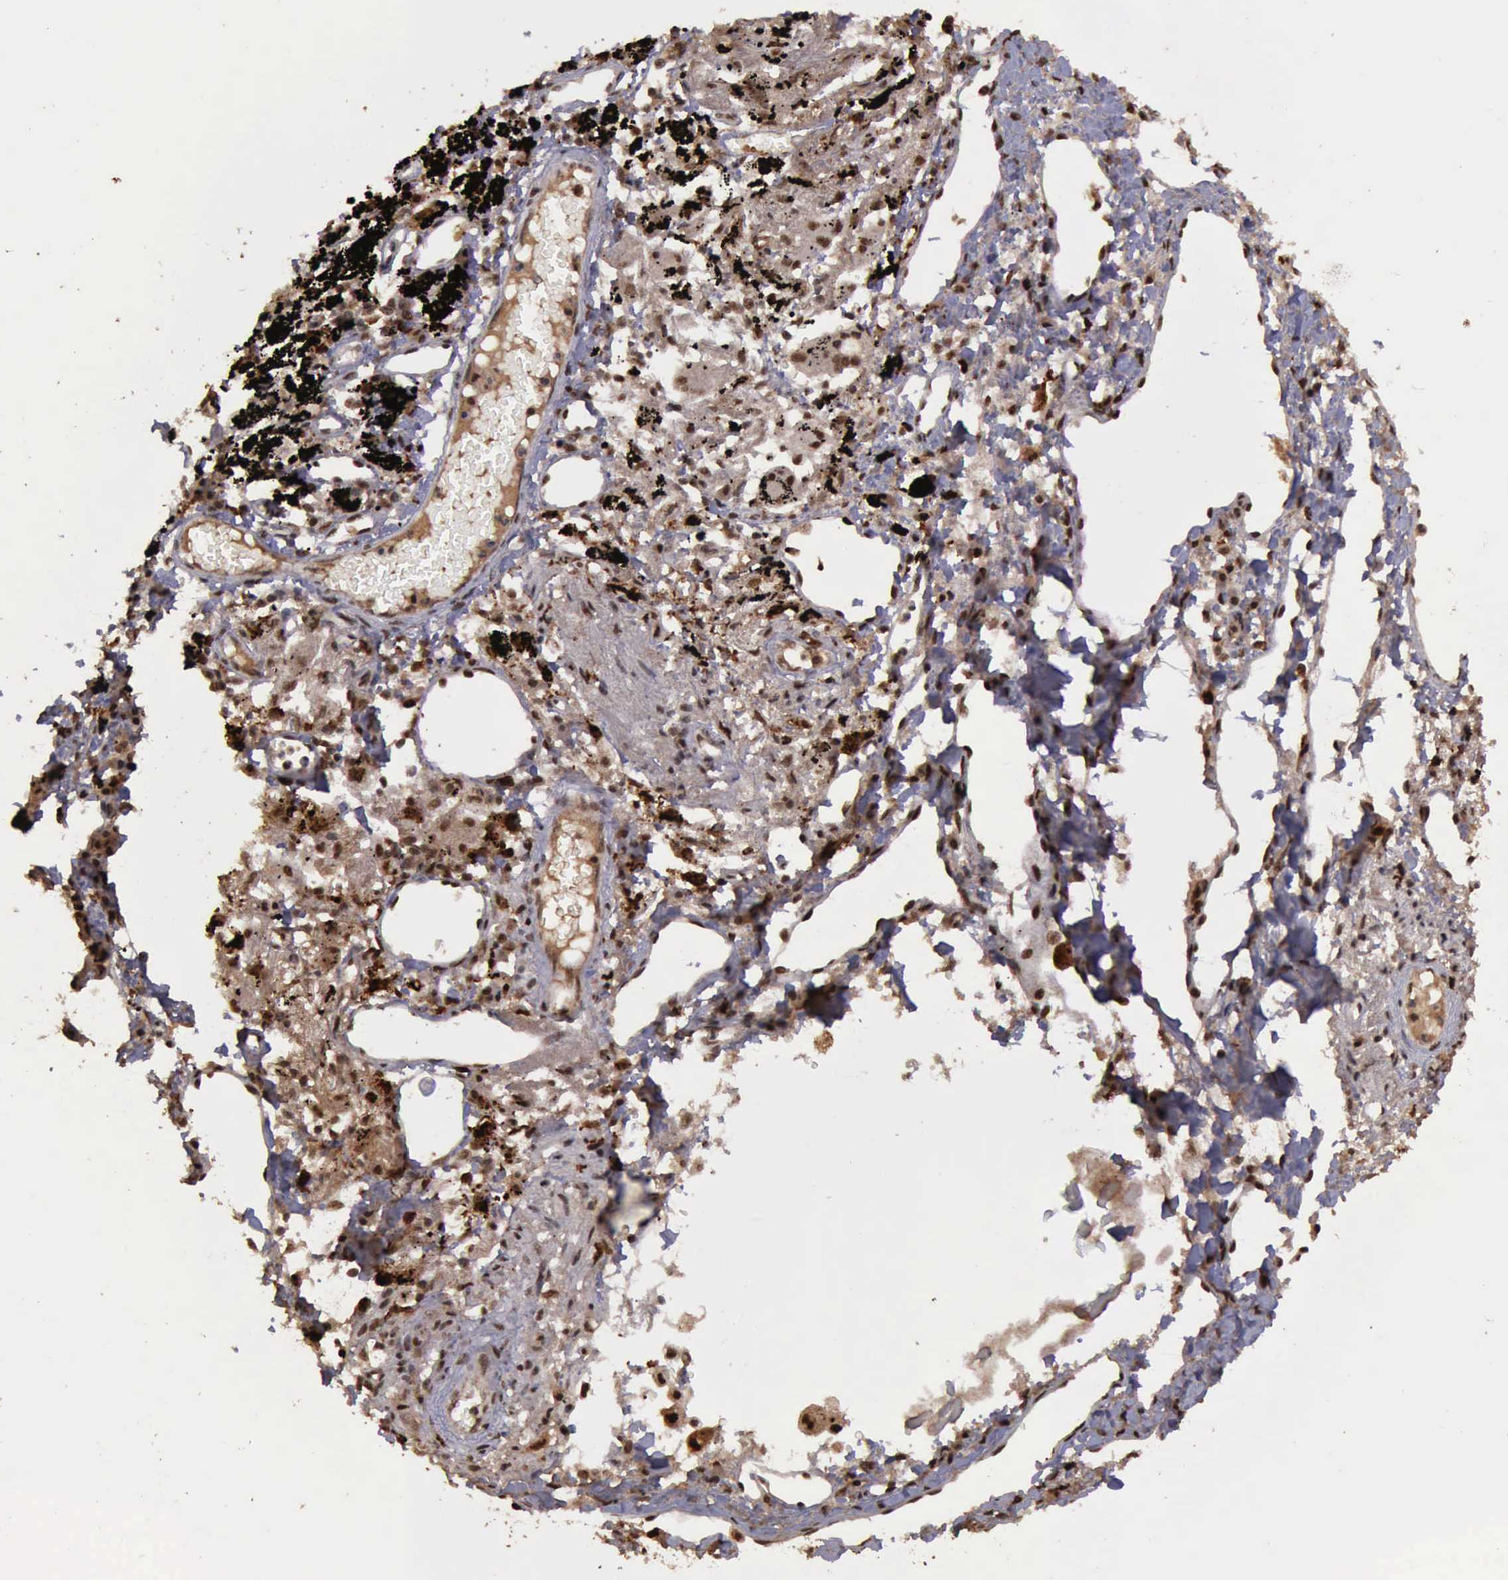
{"staining": {"intensity": "strong", "quantity": ">75%", "location": "nuclear"}, "tissue": "lung cancer", "cell_type": "Tumor cells", "image_type": "cancer", "snomed": [{"axis": "morphology", "description": "Squamous cell carcinoma, NOS"}, {"axis": "topography", "description": "Lung"}], "caption": "Immunohistochemistry (DAB (3,3'-diaminobenzidine)) staining of human lung cancer demonstrates strong nuclear protein positivity in approximately >75% of tumor cells.", "gene": "TRMT2A", "patient": {"sex": "male", "age": 71}}